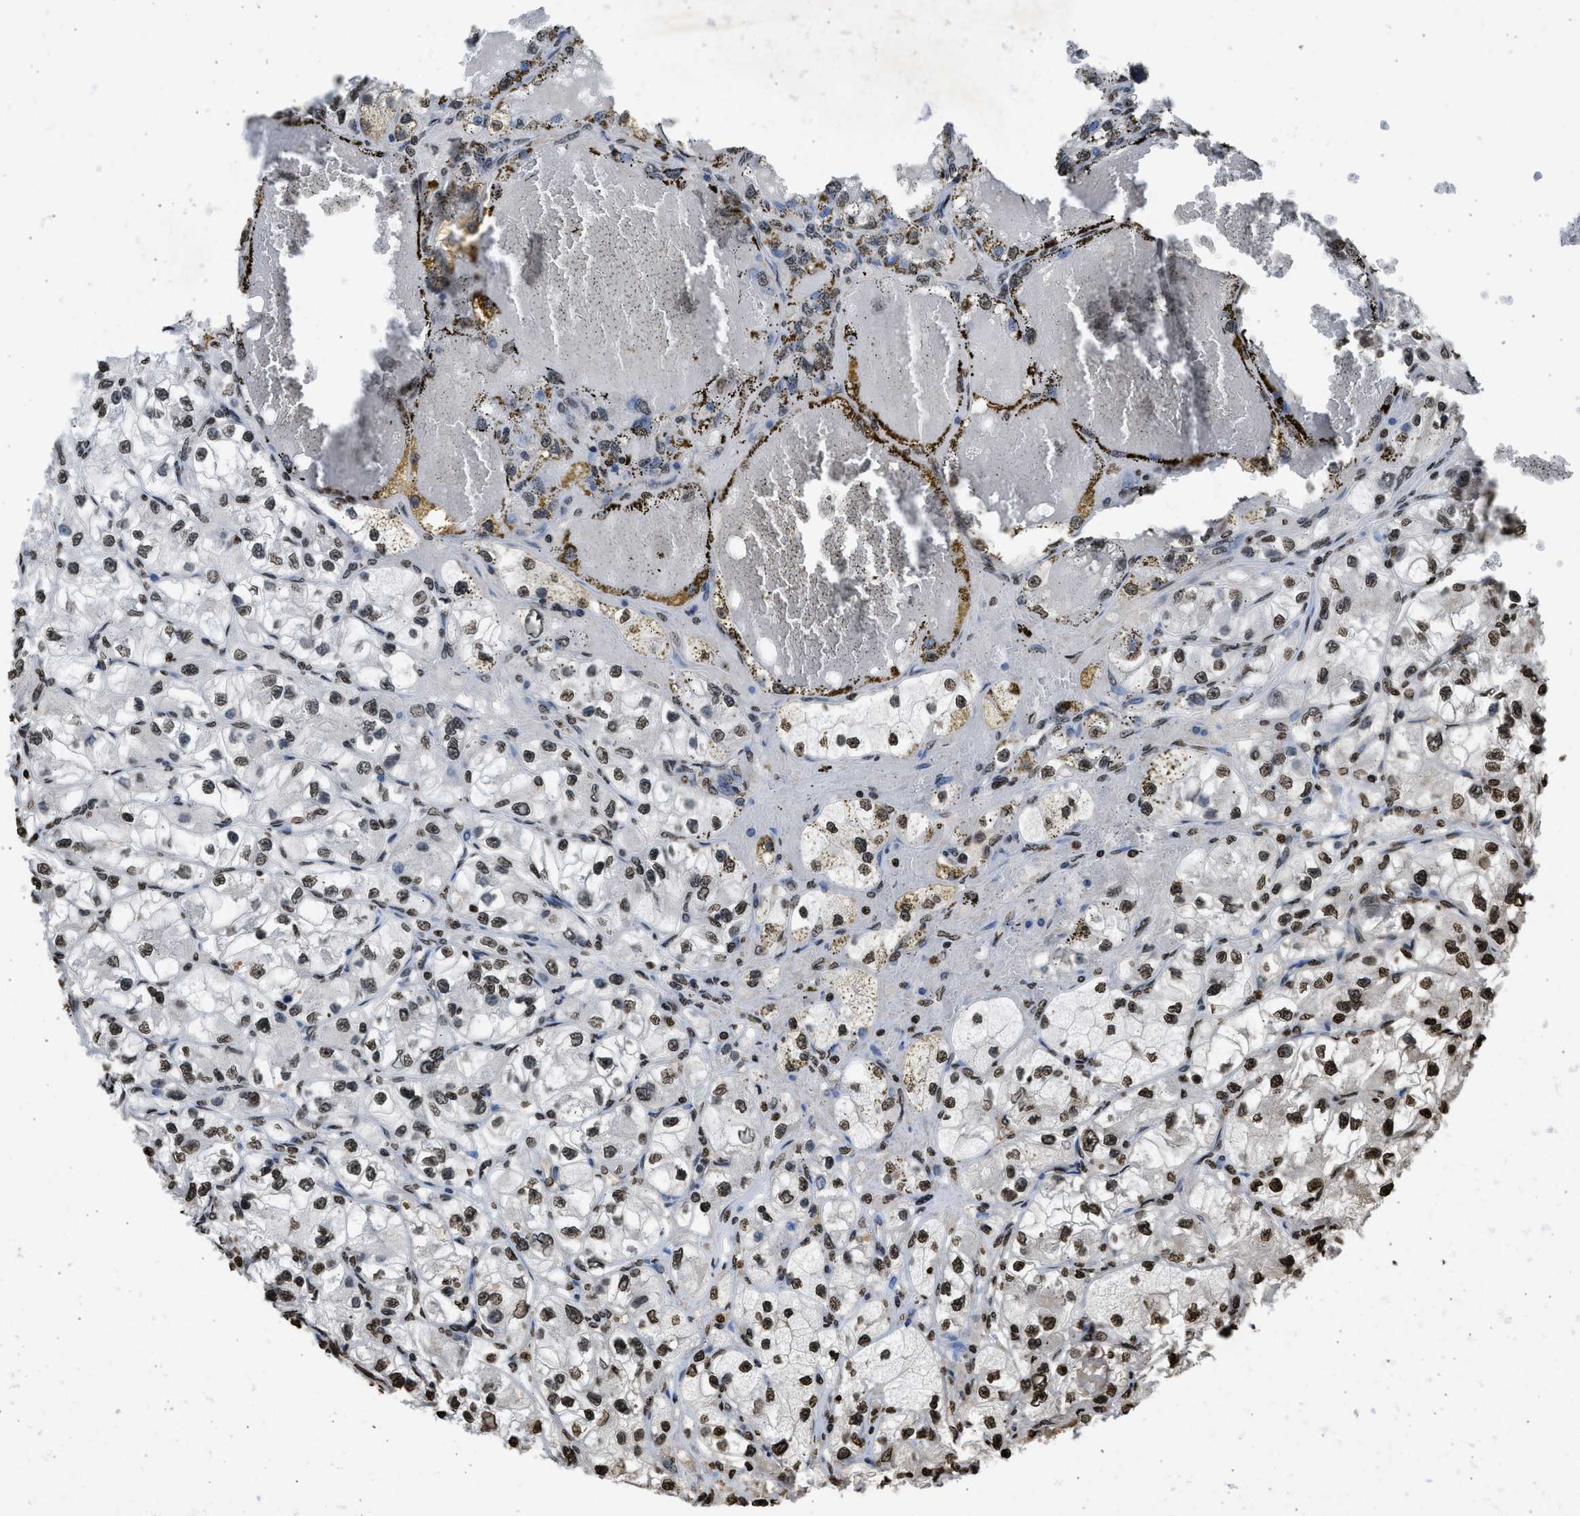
{"staining": {"intensity": "moderate", "quantity": ">75%", "location": "nuclear"}, "tissue": "renal cancer", "cell_type": "Tumor cells", "image_type": "cancer", "snomed": [{"axis": "morphology", "description": "Adenocarcinoma, NOS"}, {"axis": "topography", "description": "Kidney"}], "caption": "The photomicrograph demonstrates staining of adenocarcinoma (renal), revealing moderate nuclear protein expression (brown color) within tumor cells.", "gene": "RRAGC", "patient": {"sex": "female", "age": 57}}